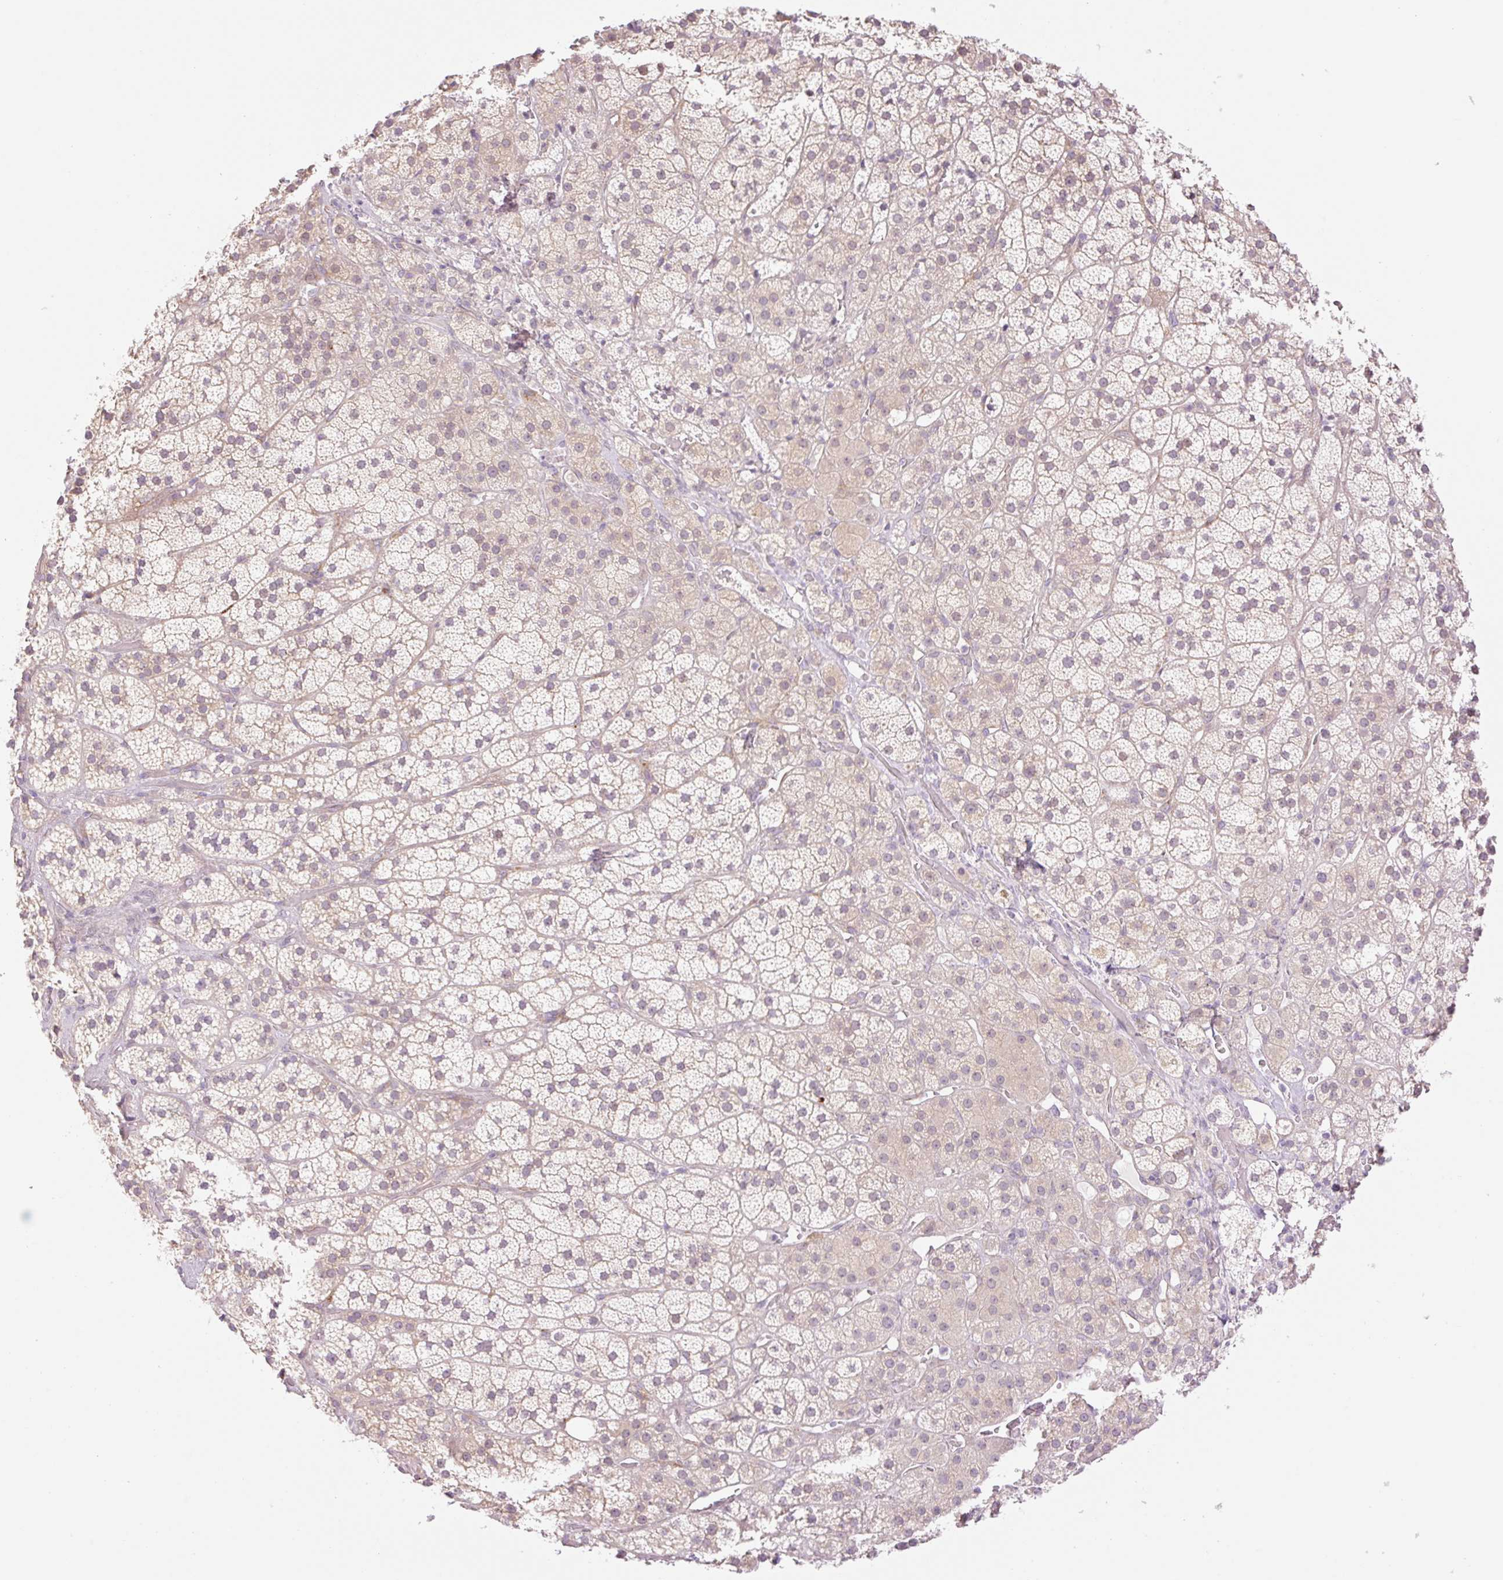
{"staining": {"intensity": "weak", "quantity": "25%-75%", "location": "cytoplasmic/membranous"}, "tissue": "adrenal gland", "cell_type": "Glandular cells", "image_type": "normal", "snomed": [{"axis": "morphology", "description": "Normal tissue, NOS"}, {"axis": "topography", "description": "Adrenal gland"}], "caption": "Approximately 25%-75% of glandular cells in unremarkable adrenal gland reveal weak cytoplasmic/membranous protein expression as visualized by brown immunohistochemical staining.", "gene": "COL5A1", "patient": {"sex": "male", "age": 57}}